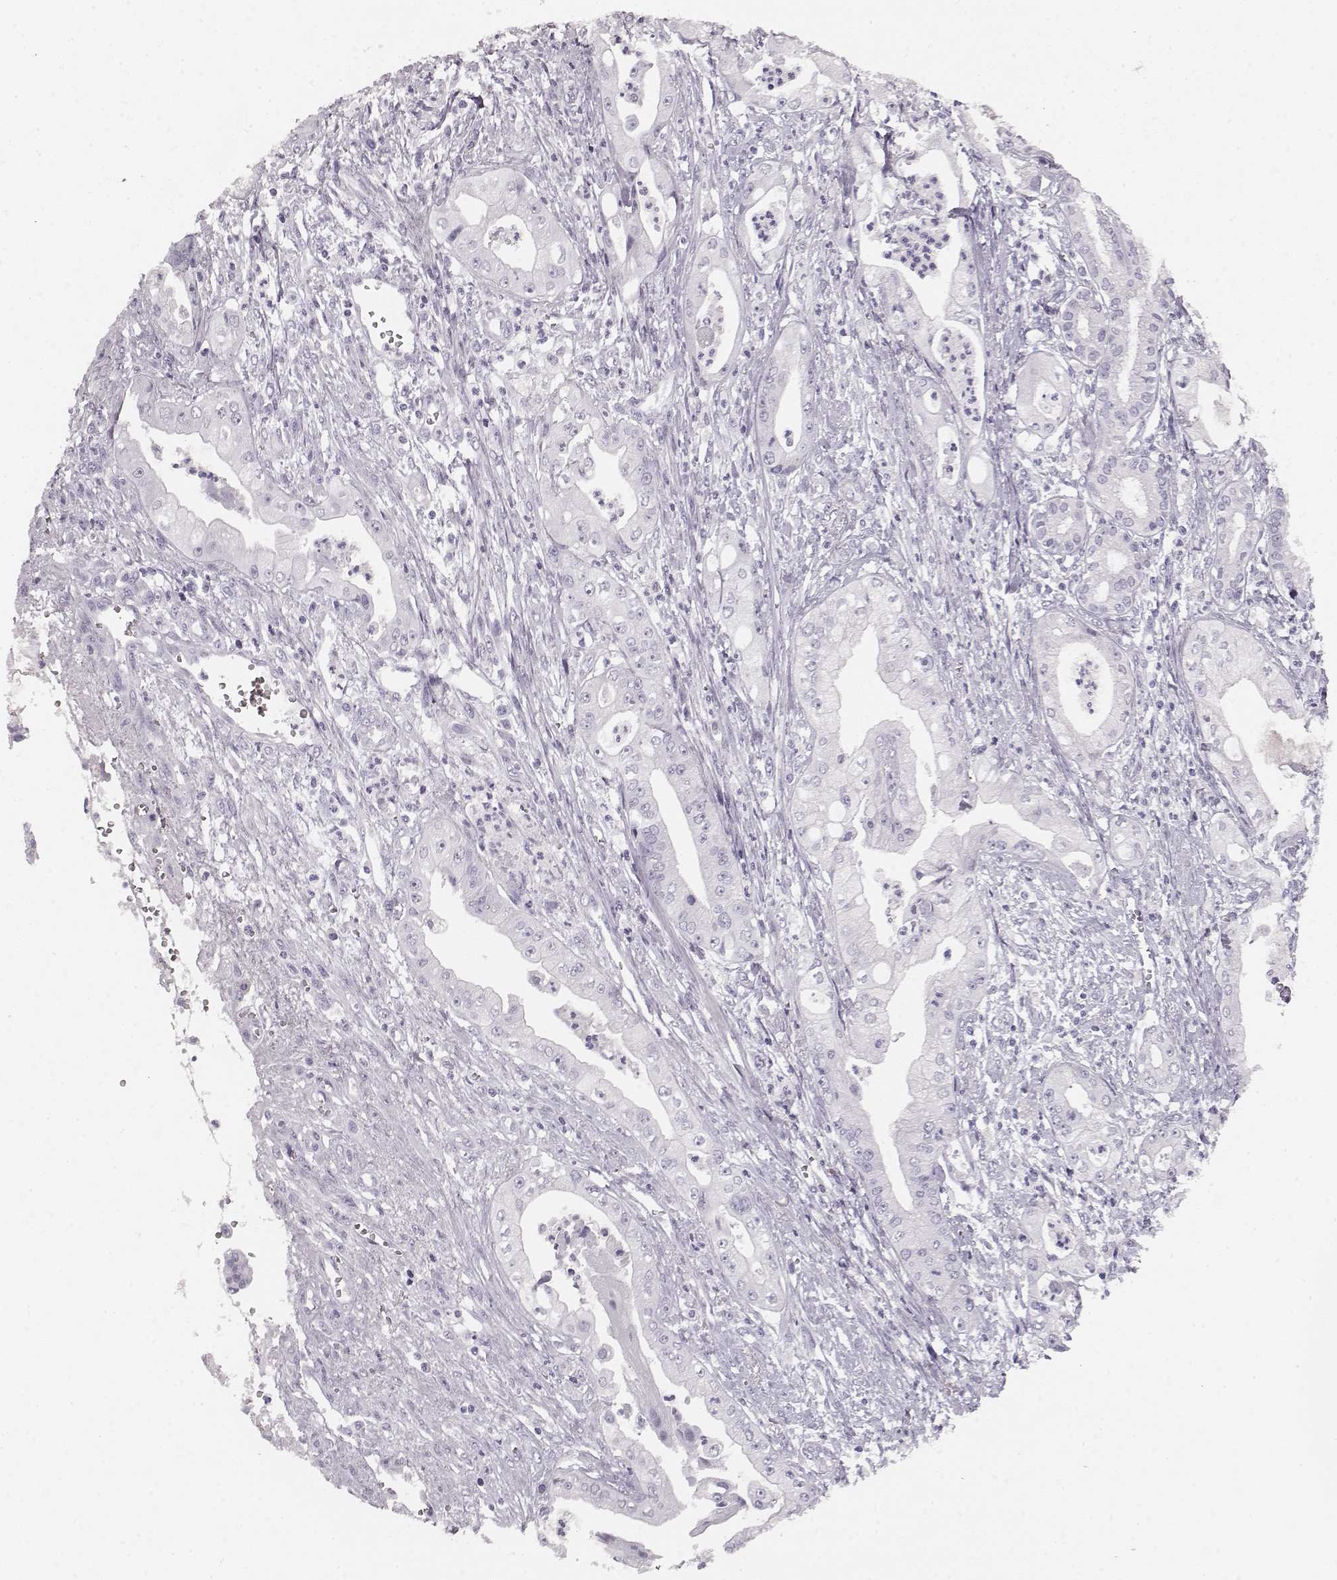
{"staining": {"intensity": "negative", "quantity": "none", "location": "none"}, "tissue": "pancreatic cancer", "cell_type": "Tumor cells", "image_type": "cancer", "snomed": [{"axis": "morphology", "description": "Adenocarcinoma, NOS"}, {"axis": "topography", "description": "Pancreas"}], "caption": "IHC photomicrograph of neoplastic tissue: human pancreatic cancer (adenocarcinoma) stained with DAB reveals no significant protein expression in tumor cells.", "gene": "KIAA0319", "patient": {"sex": "female", "age": 65}}